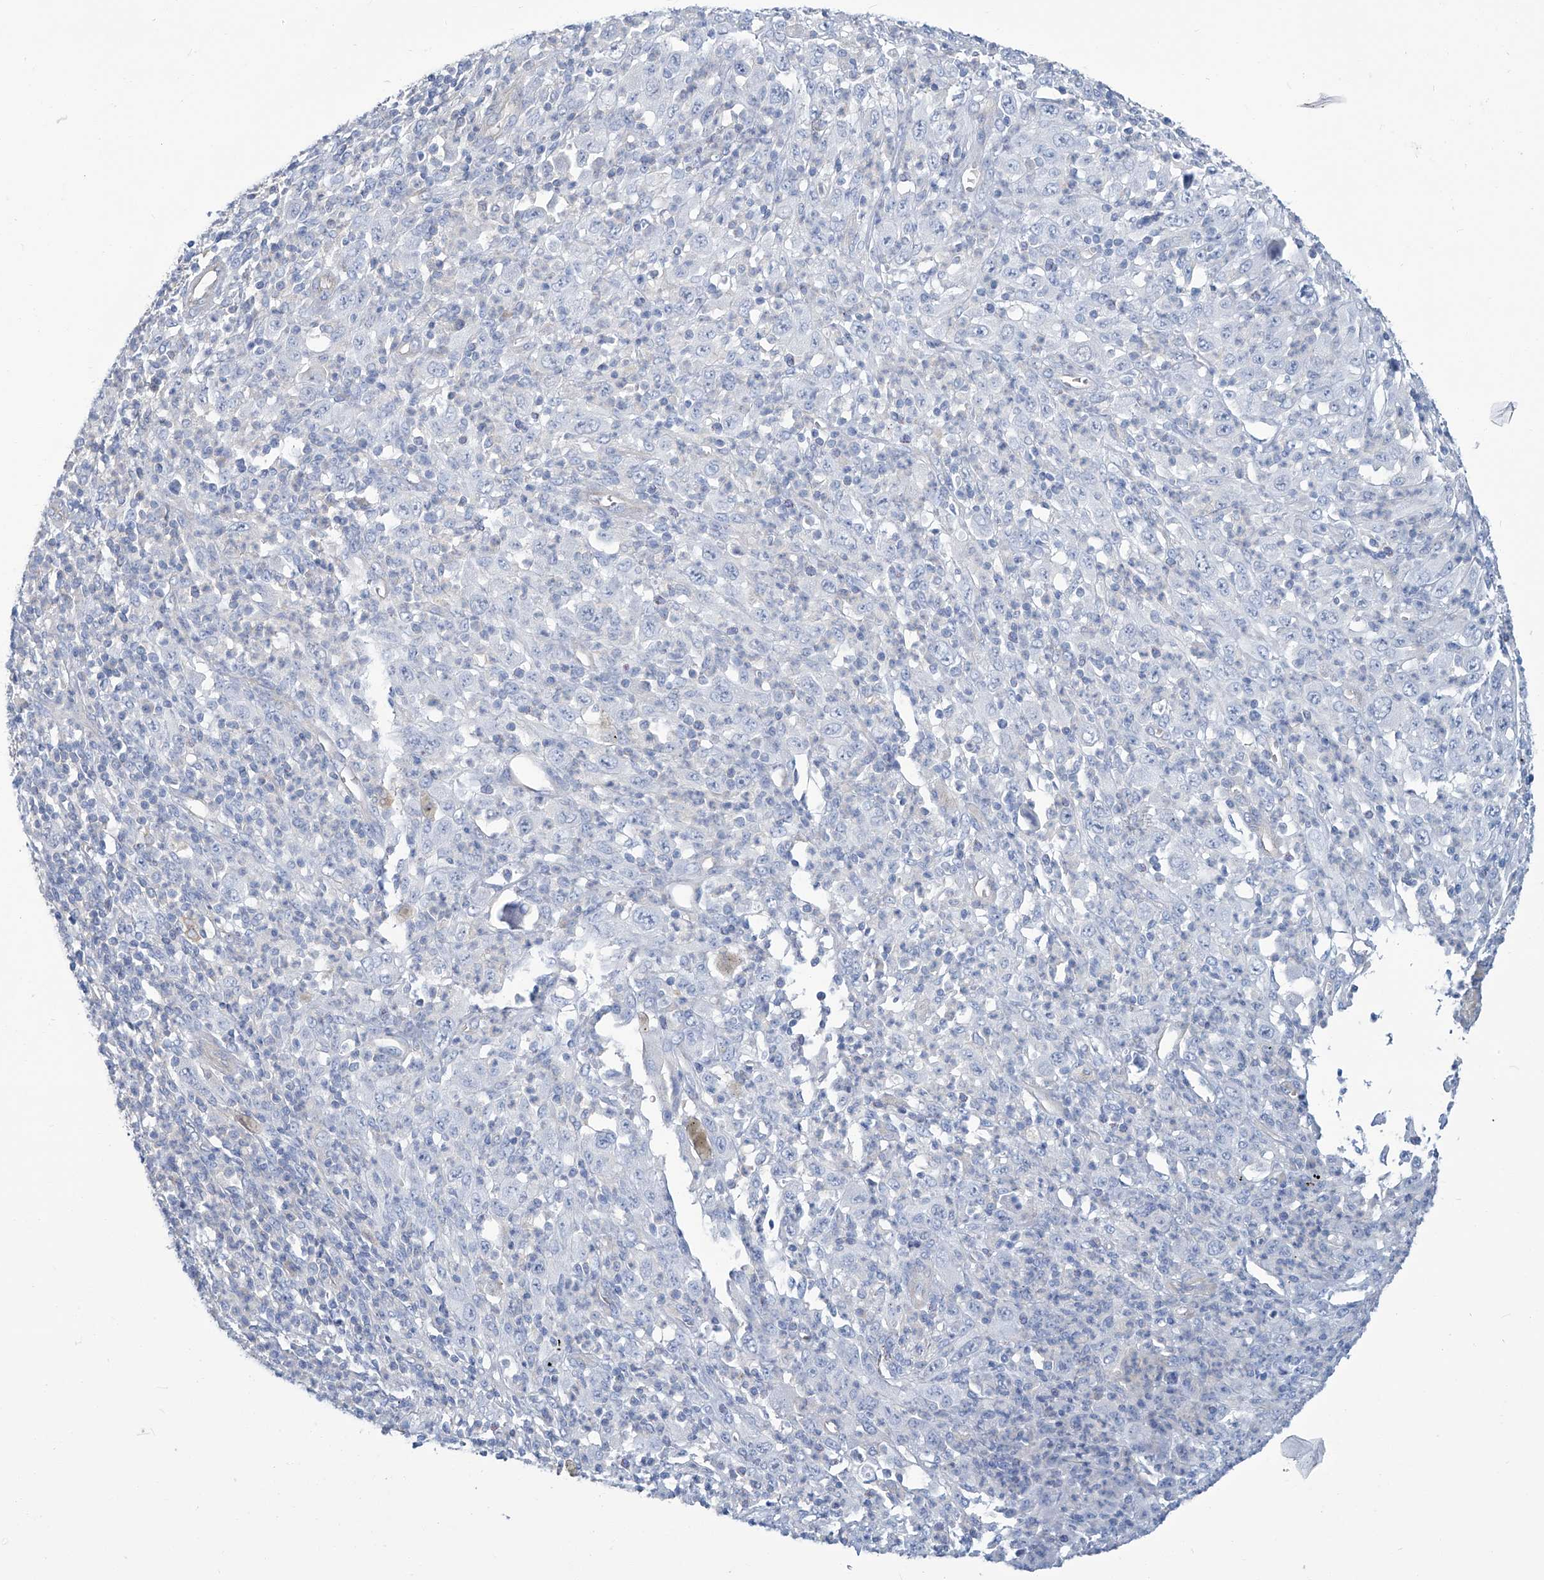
{"staining": {"intensity": "negative", "quantity": "none", "location": "none"}, "tissue": "melanoma", "cell_type": "Tumor cells", "image_type": "cancer", "snomed": [{"axis": "morphology", "description": "Malignant melanoma, Metastatic site"}, {"axis": "topography", "description": "Skin"}], "caption": "Tumor cells show no significant protein staining in malignant melanoma (metastatic site). Nuclei are stained in blue.", "gene": "PFKL", "patient": {"sex": "female", "age": 56}}